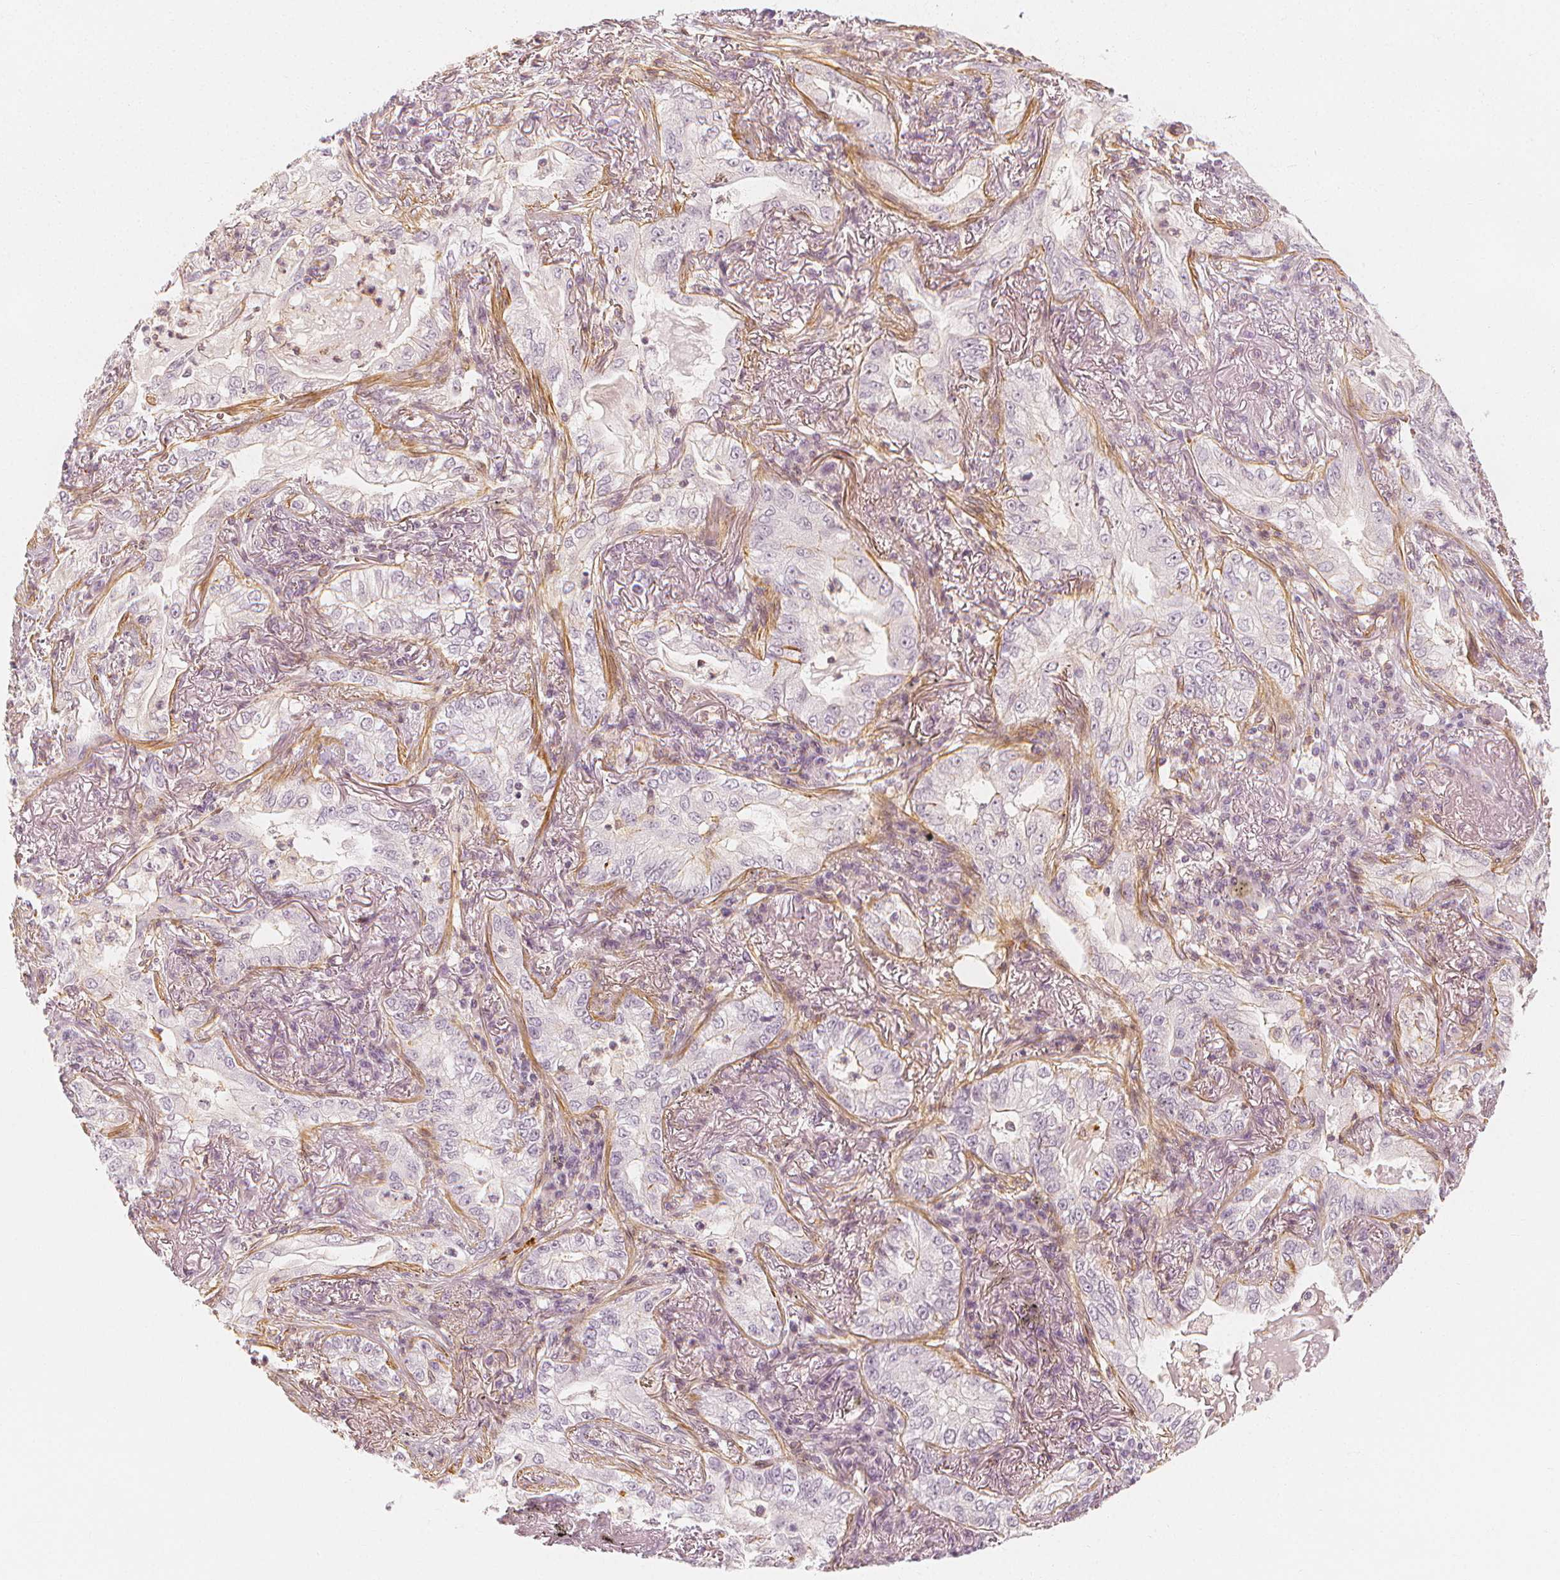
{"staining": {"intensity": "negative", "quantity": "none", "location": "none"}, "tissue": "lung cancer", "cell_type": "Tumor cells", "image_type": "cancer", "snomed": [{"axis": "morphology", "description": "Adenocarcinoma, NOS"}, {"axis": "topography", "description": "Lung"}], "caption": "DAB immunohistochemical staining of lung cancer (adenocarcinoma) shows no significant expression in tumor cells.", "gene": "ARHGAP26", "patient": {"sex": "female", "age": 73}}